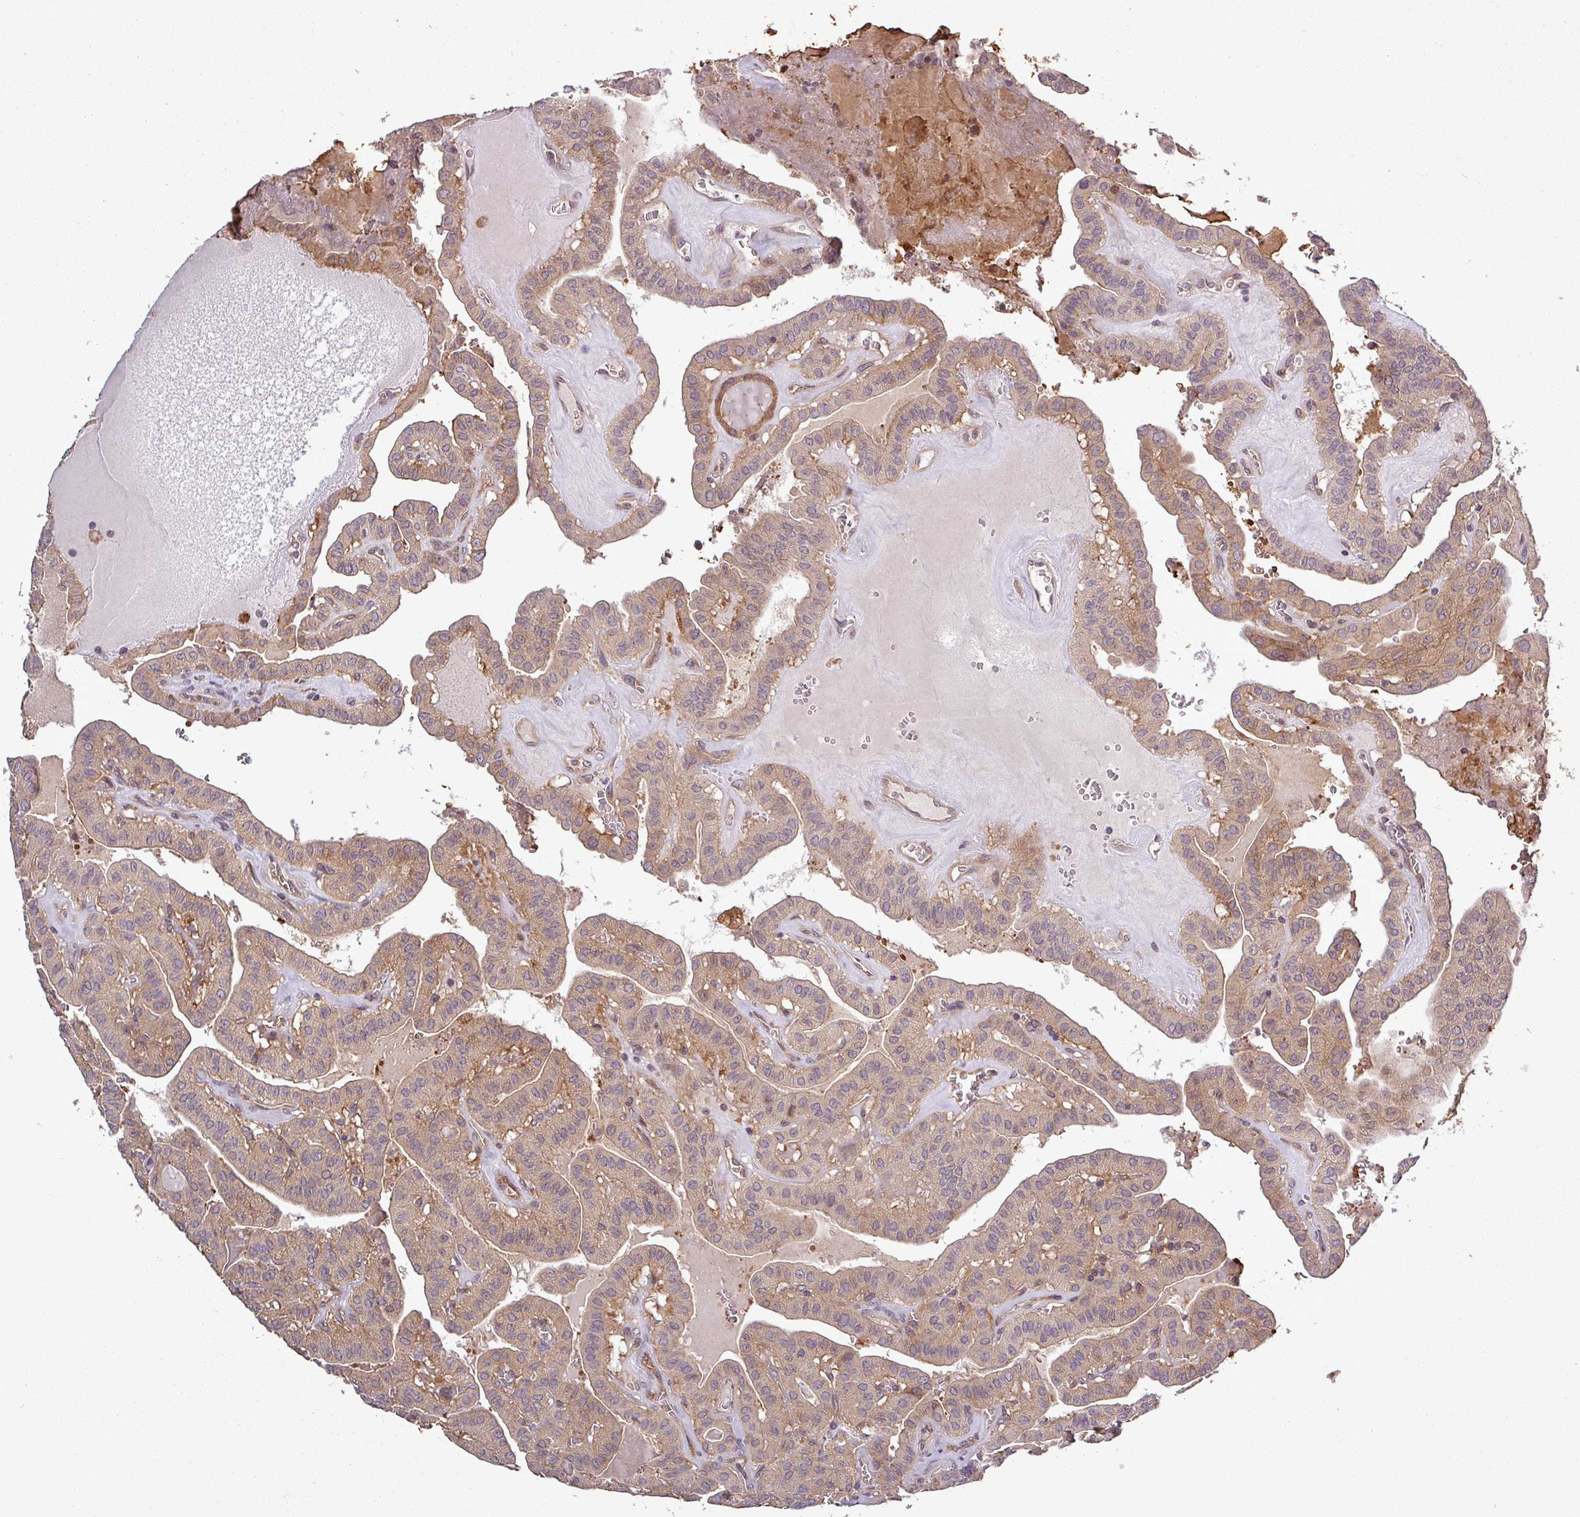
{"staining": {"intensity": "moderate", "quantity": ">75%", "location": "cytoplasmic/membranous"}, "tissue": "thyroid cancer", "cell_type": "Tumor cells", "image_type": "cancer", "snomed": [{"axis": "morphology", "description": "Papillary adenocarcinoma, NOS"}, {"axis": "topography", "description": "Thyroid gland"}], "caption": "Immunohistochemistry micrograph of human thyroid cancer stained for a protein (brown), which exhibits medium levels of moderate cytoplasmic/membranous expression in approximately >75% of tumor cells.", "gene": "SIRPB2", "patient": {"sex": "male", "age": 52}}